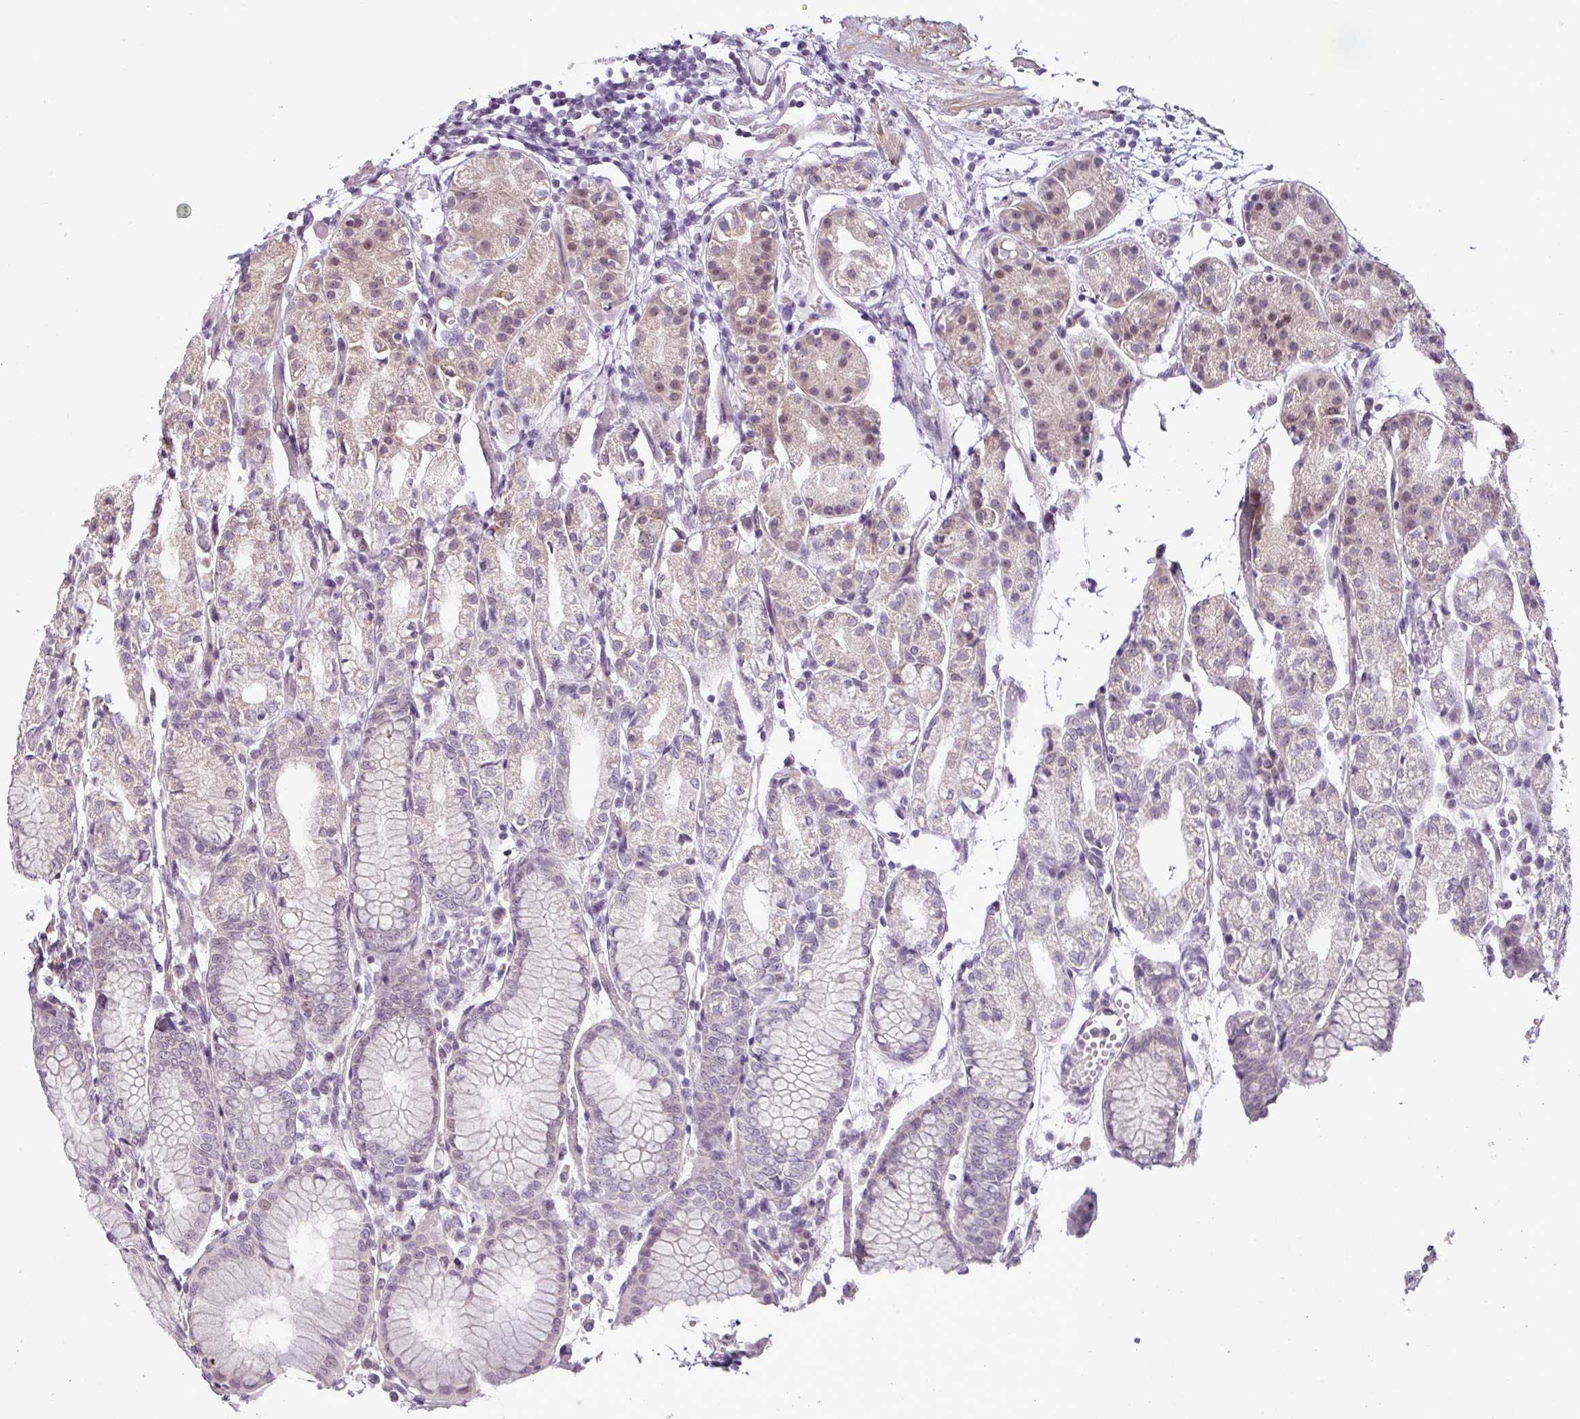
{"staining": {"intensity": "weak", "quantity": "<25%", "location": "cytoplasmic/membranous,nuclear"}, "tissue": "stomach", "cell_type": "Glandular cells", "image_type": "normal", "snomed": [{"axis": "morphology", "description": "Normal tissue, NOS"}, {"axis": "topography", "description": "Stomach"}], "caption": "Immunohistochemistry image of benign stomach: human stomach stained with DAB (3,3'-diaminobenzidine) shows no significant protein positivity in glandular cells.", "gene": "OR52D1", "patient": {"sex": "female", "age": 57}}